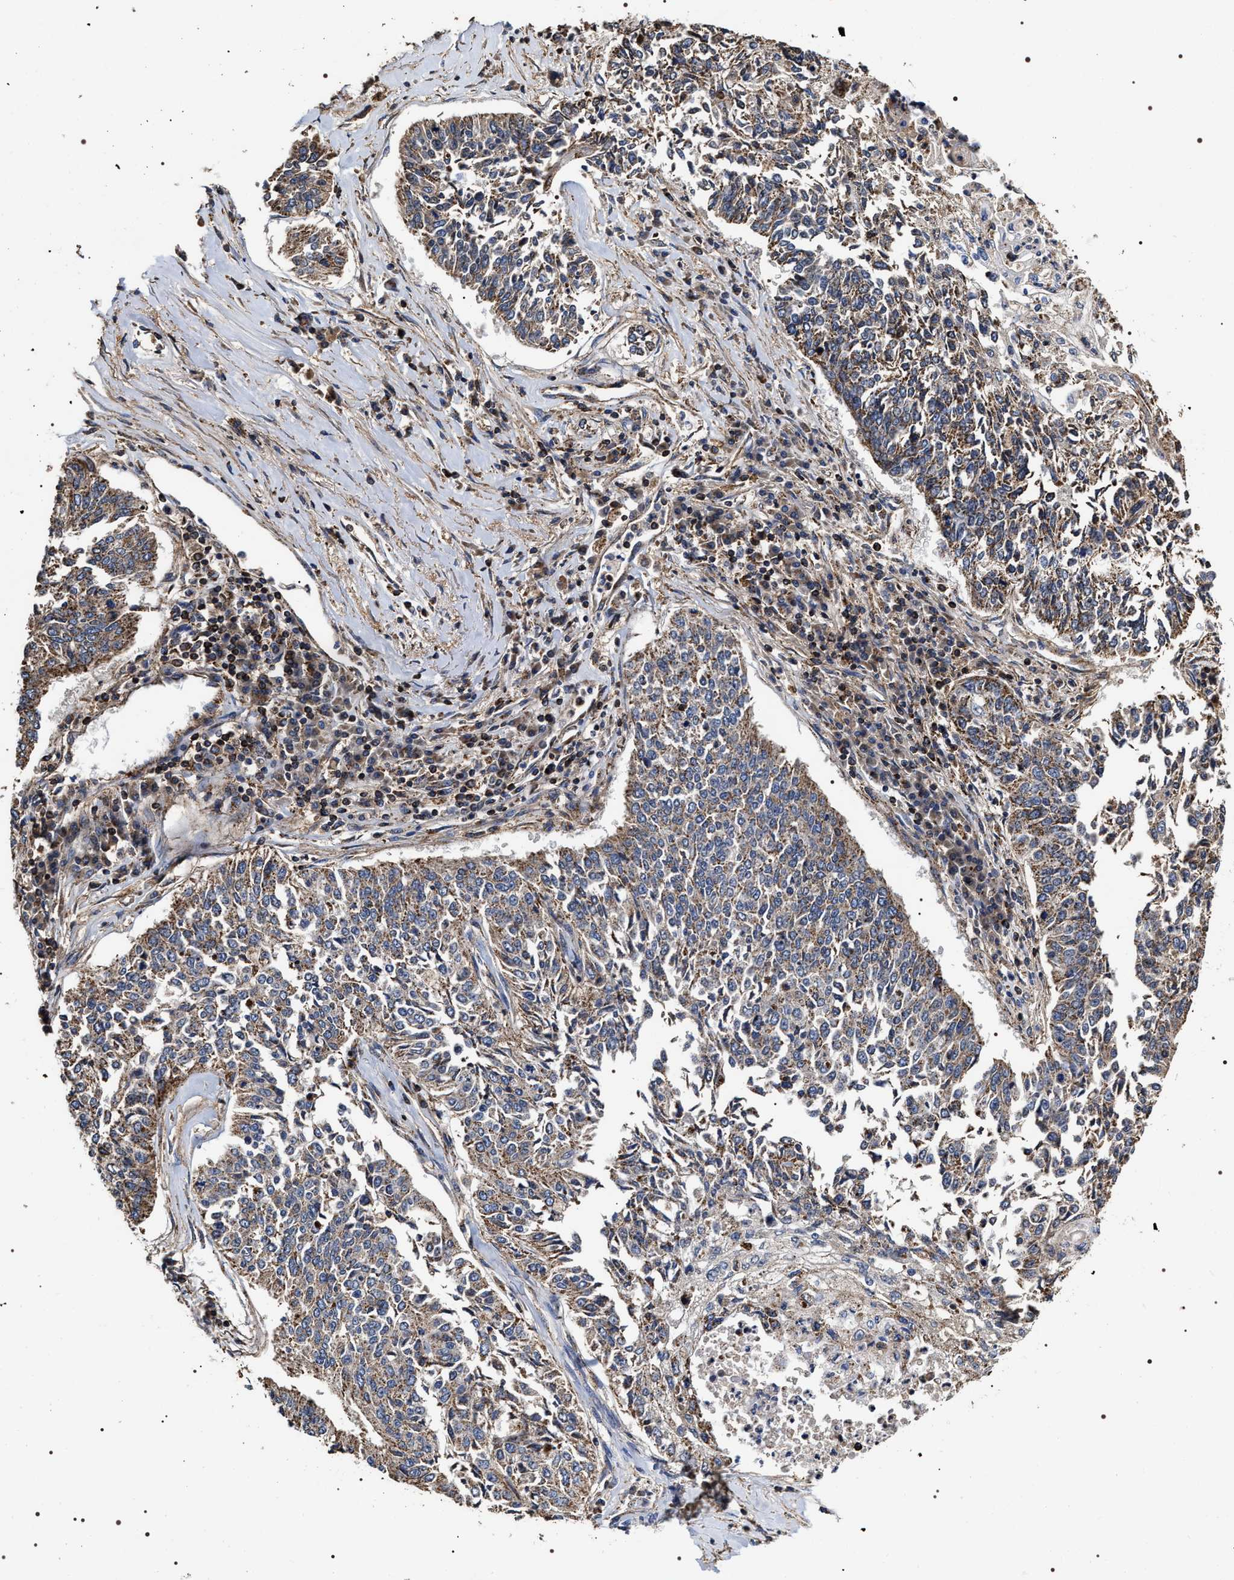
{"staining": {"intensity": "moderate", "quantity": ">75%", "location": "cytoplasmic/membranous"}, "tissue": "lung cancer", "cell_type": "Tumor cells", "image_type": "cancer", "snomed": [{"axis": "morphology", "description": "Normal tissue, NOS"}, {"axis": "morphology", "description": "Squamous cell carcinoma, NOS"}, {"axis": "topography", "description": "Cartilage tissue"}, {"axis": "topography", "description": "Bronchus"}, {"axis": "topography", "description": "Lung"}], "caption": "About >75% of tumor cells in human lung squamous cell carcinoma show moderate cytoplasmic/membranous protein expression as visualized by brown immunohistochemical staining.", "gene": "COG5", "patient": {"sex": "female", "age": 49}}